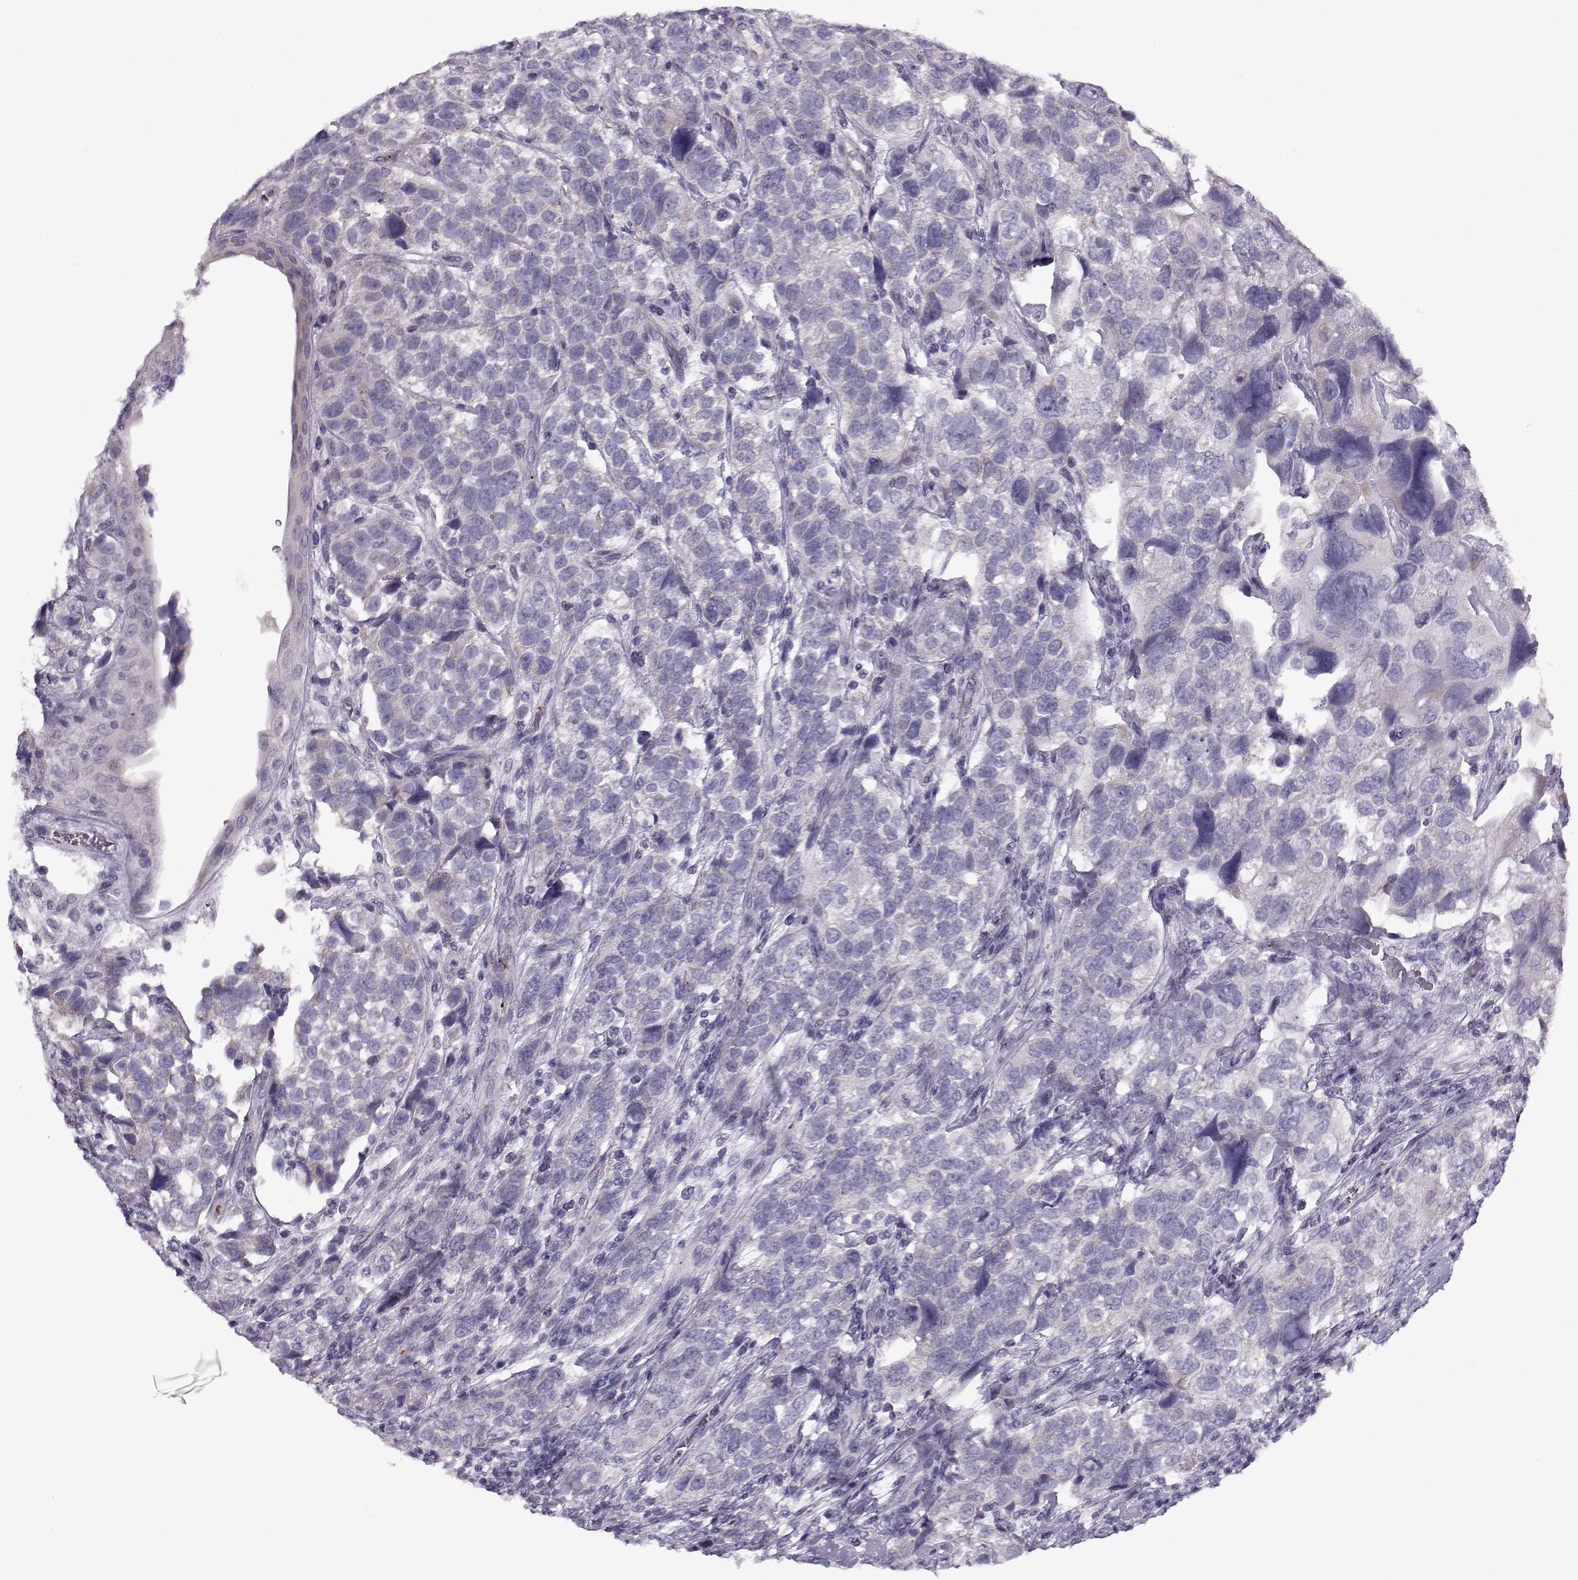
{"staining": {"intensity": "negative", "quantity": "none", "location": "none"}, "tissue": "urothelial cancer", "cell_type": "Tumor cells", "image_type": "cancer", "snomed": [{"axis": "morphology", "description": "Urothelial carcinoma, High grade"}, {"axis": "topography", "description": "Urinary bladder"}], "caption": "The immunohistochemistry (IHC) micrograph has no significant staining in tumor cells of urothelial cancer tissue.", "gene": "KLF17", "patient": {"sex": "female", "age": 58}}